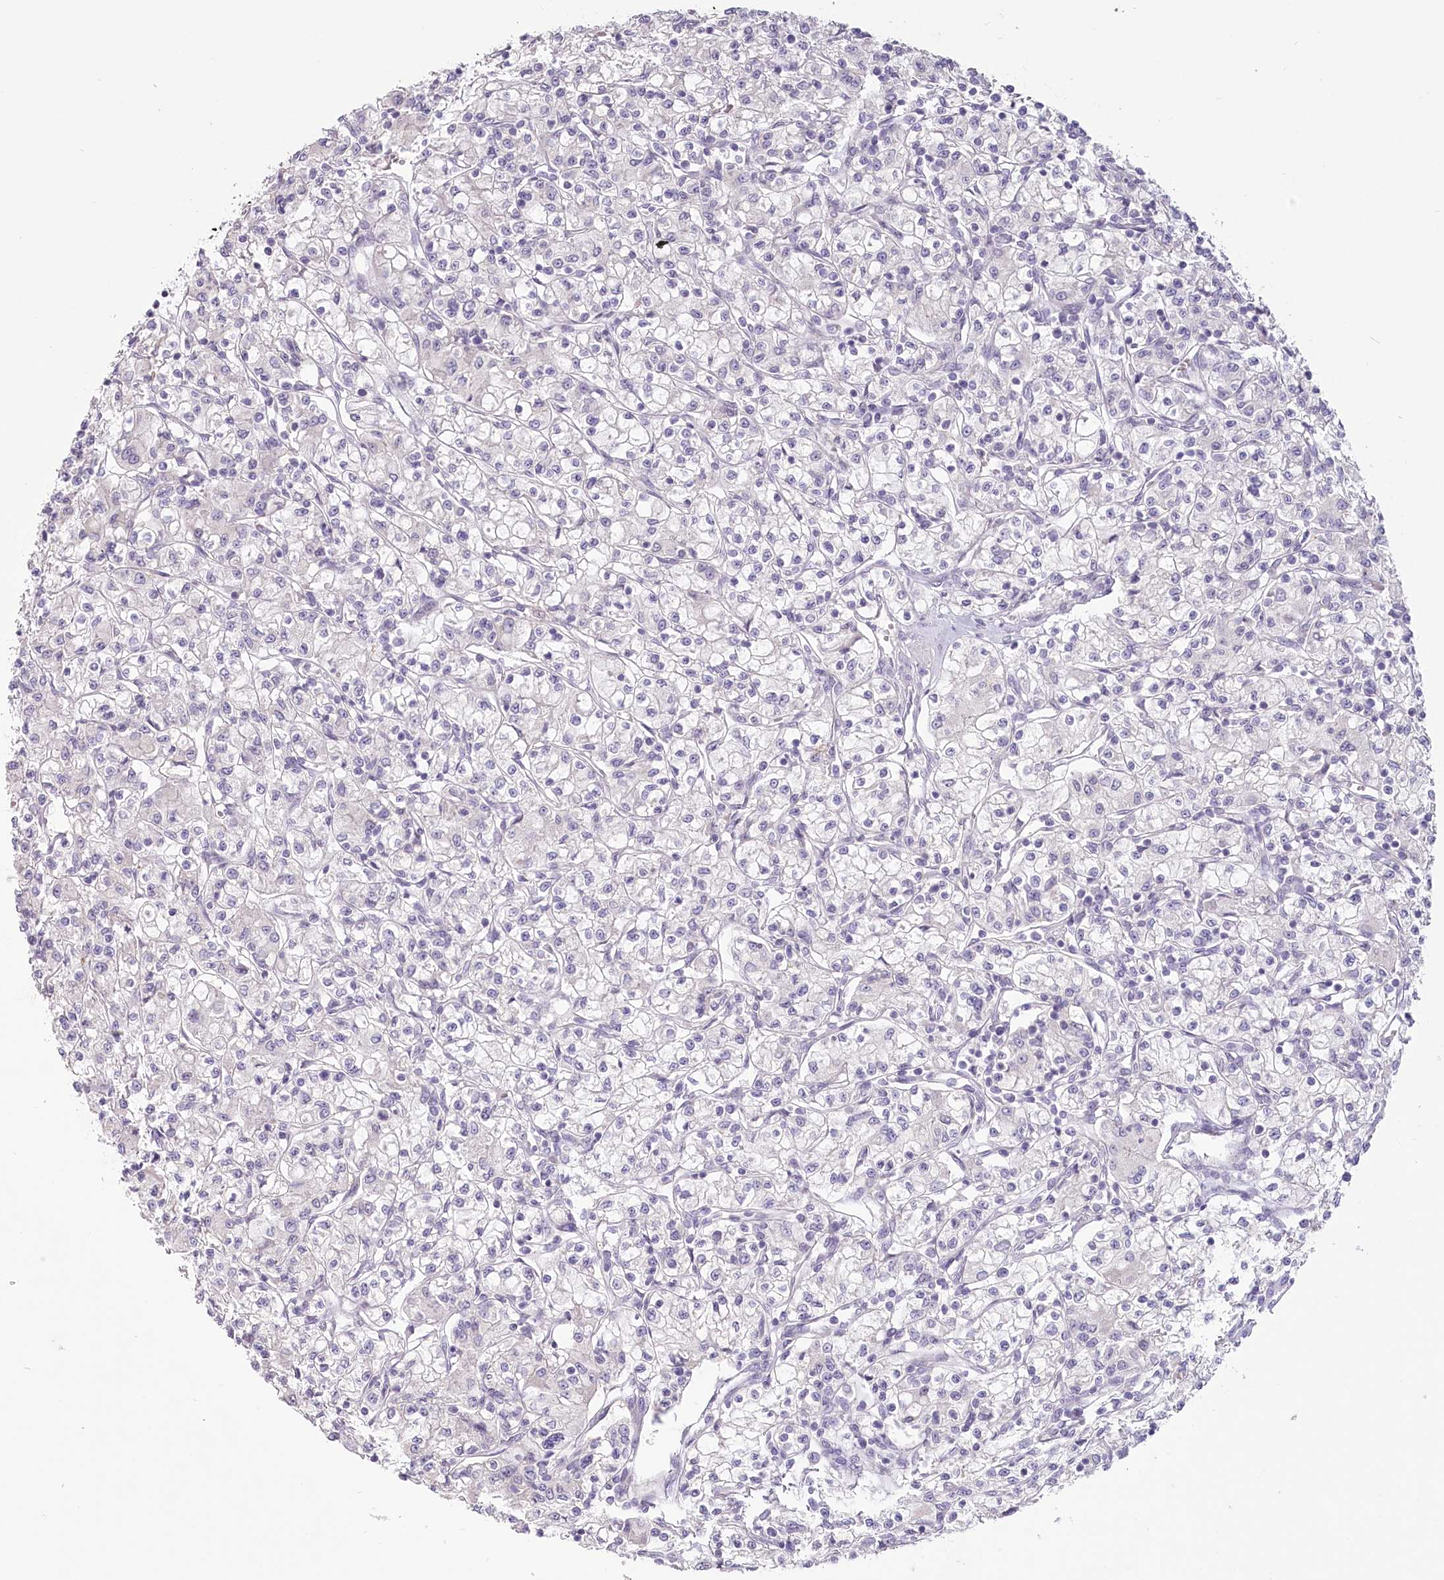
{"staining": {"intensity": "negative", "quantity": "none", "location": "none"}, "tissue": "renal cancer", "cell_type": "Tumor cells", "image_type": "cancer", "snomed": [{"axis": "morphology", "description": "Adenocarcinoma, NOS"}, {"axis": "topography", "description": "Kidney"}], "caption": "DAB (3,3'-diaminobenzidine) immunohistochemical staining of human adenocarcinoma (renal) reveals no significant staining in tumor cells.", "gene": "USP11", "patient": {"sex": "female", "age": 59}}